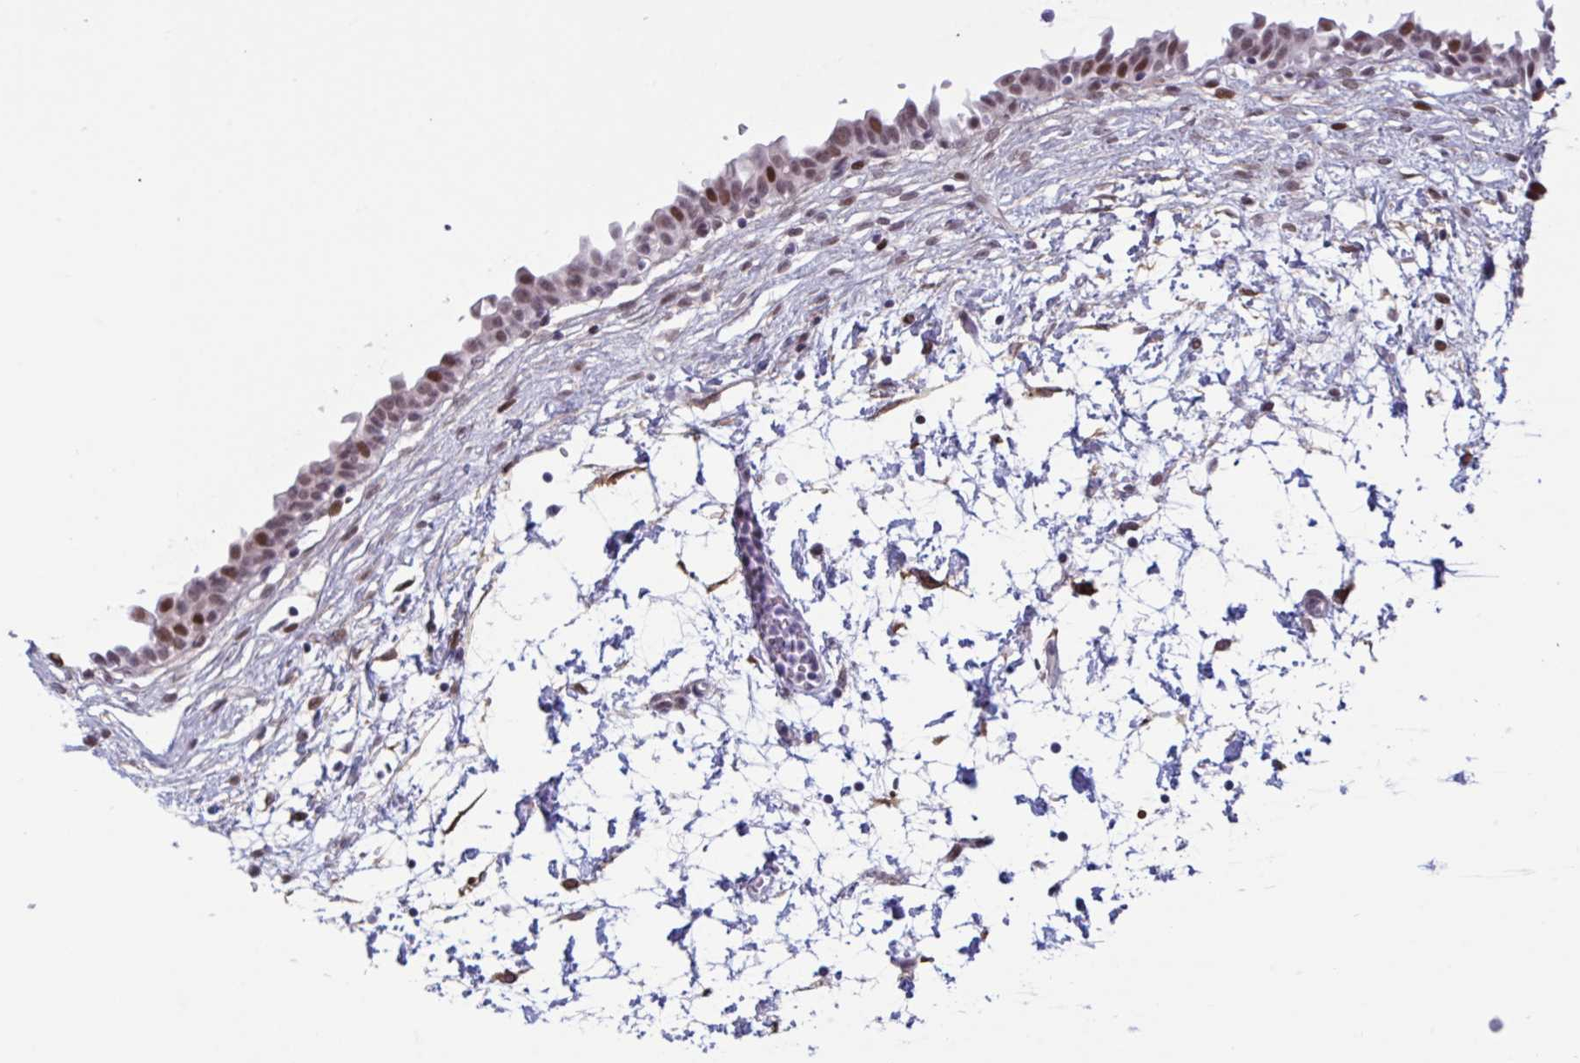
{"staining": {"intensity": "moderate", "quantity": "25%-75%", "location": "nuclear"}, "tissue": "urinary bladder", "cell_type": "Urothelial cells", "image_type": "normal", "snomed": [{"axis": "morphology", "description": "Normal tissue, NOS"}, {"axis": "topography", "description": "Urinary bladder"}], "caption": "Immunohistochemical staining of benign urinary bladder displays 25%-75% levels of moderate nuclear protein expression in about 25%-75% of urothelial cells. (IHC, brightfield microscopy, high magnification).", "gene": "TCEAL8", "patient": {"sex": "male", "age": 37}}